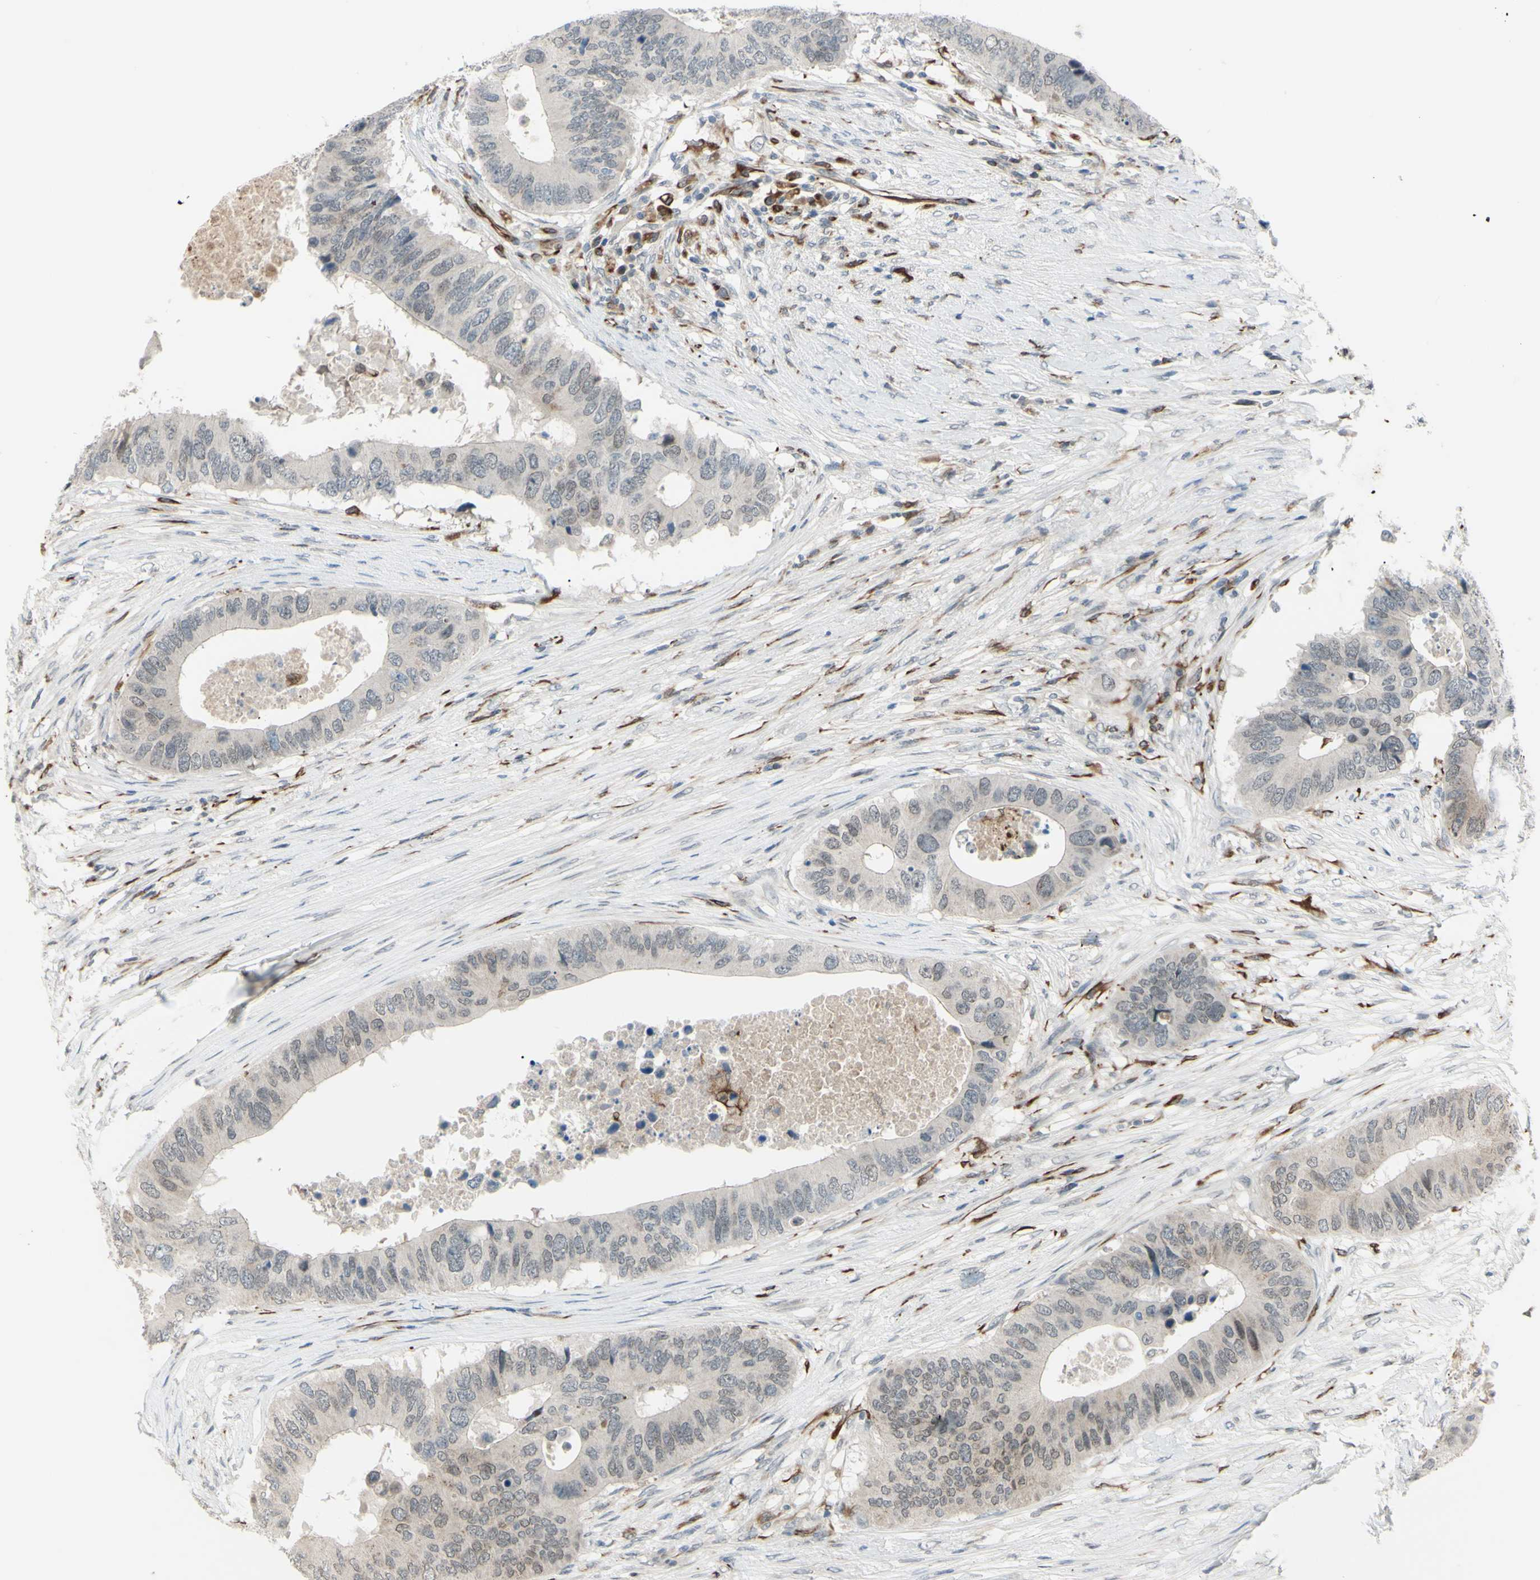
{"staining": {"intensity": "negative", "quantity": "none", "location": "none"}, "tissue": "colorectal cancer", "cell_type": "Tumor cells", "image_type": "cancer", "snomed": [{"axis": "morphology", "description": "Adenocarcinoma, NOS"}, {"axis": "topography", "description": "Colon"}], "caption": "Colorectal cancer (adenocarcinoma) was stained to show a protein in brown. There is no significant positivity in tumor cells. Nuclei are stained in blue.", "gene": "FGFR2", "patient": {"sex": "male", "age": 71}}